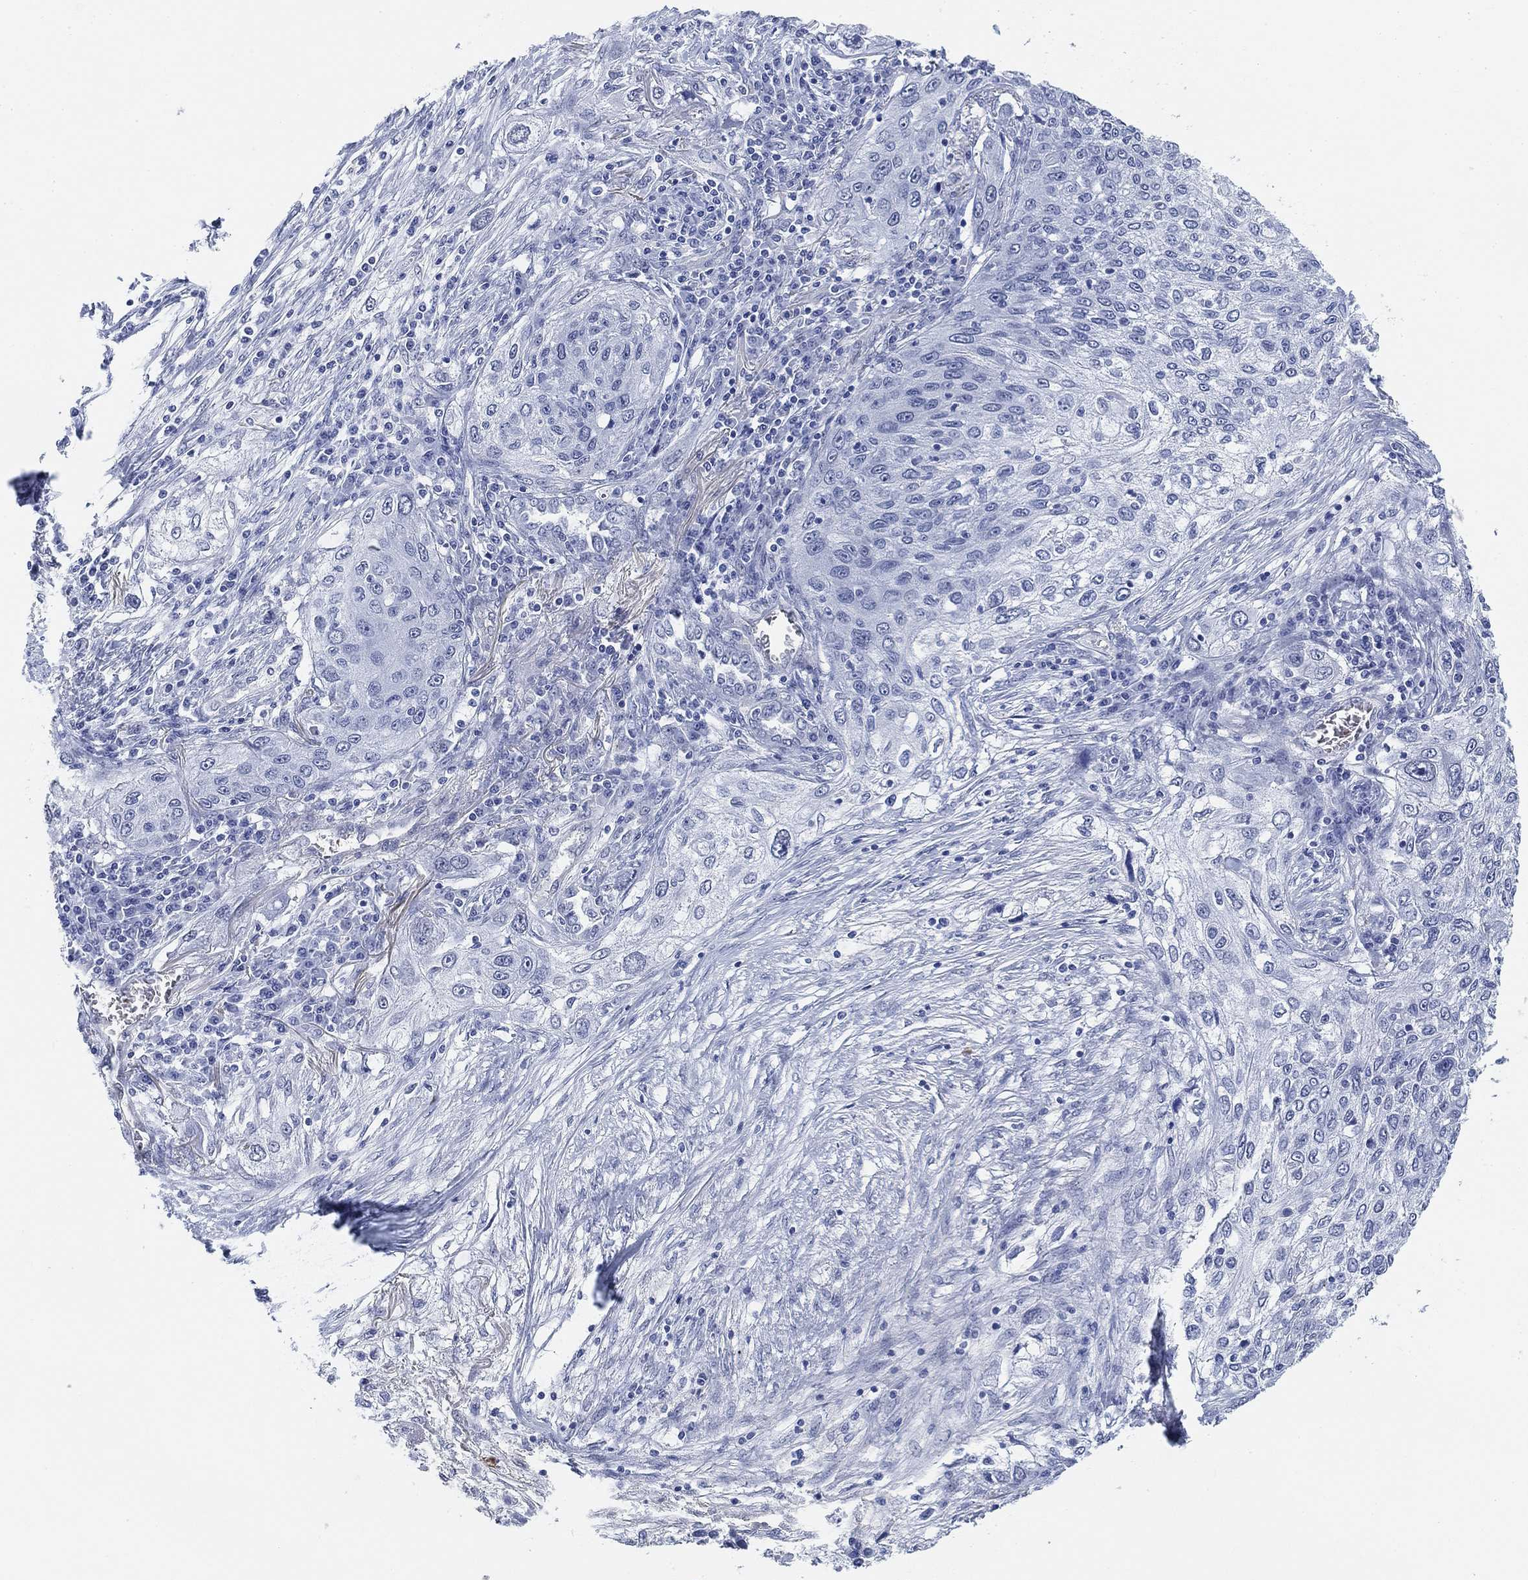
{"staining": {"intensity": "negative", "quantity": "none", "location": "none"}, "tissue": "lung cancer", "cell_type": "Tumor cells", "image_type": "cancer", "snomed": [{"axis": "morphology", "description": "Squamous cell carcinoma, NOS"}, {"axis": "topography", "description": "Lung"}], "caption": "Tumor cells show no significant expression in lung cancer. Nuclei are stained in blue.", "gene": "PAX6", "patient": {"sex": "female", "age": 69}}